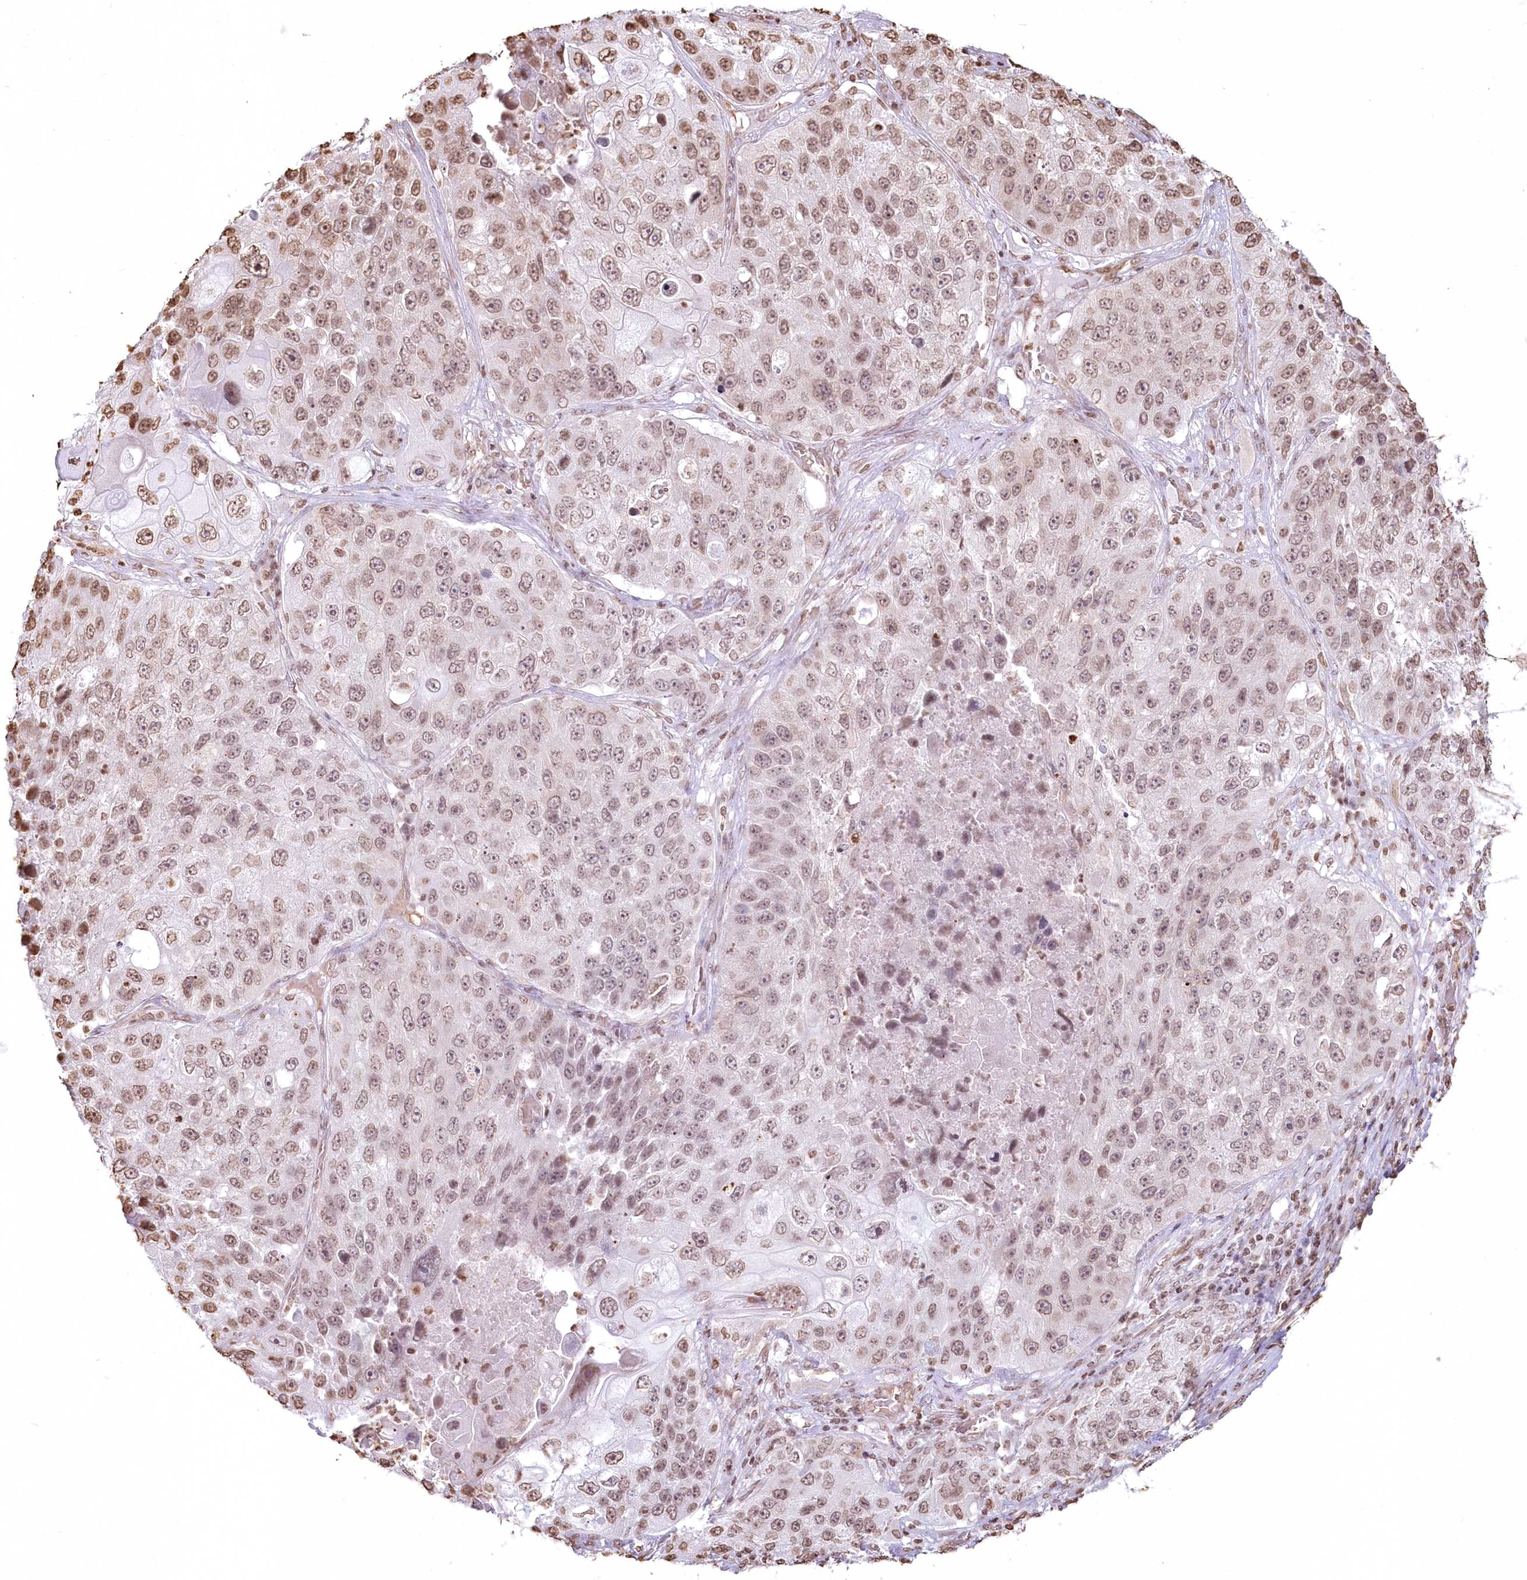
{"staining": {"intensity": "moderate", "quantity": ">75%", "location": "nuclear"}, "tissue": "lung cancer", "cell_type": "Tumor cells", "image_type": "cancer", "snomed": [{"axis": "morphology", "description": "Squamous cell carcinoma, NOS"}, {"axis": "topography", "description": "Lung"}], "caption": "Protein positivity by IHC shows moderate nuclear staining in approximately >75% of tumor cells in lung cancer (squamous cell carcinoma).", "gene": "FAM13A", "patient": {"sex": "male", "age": 61}}